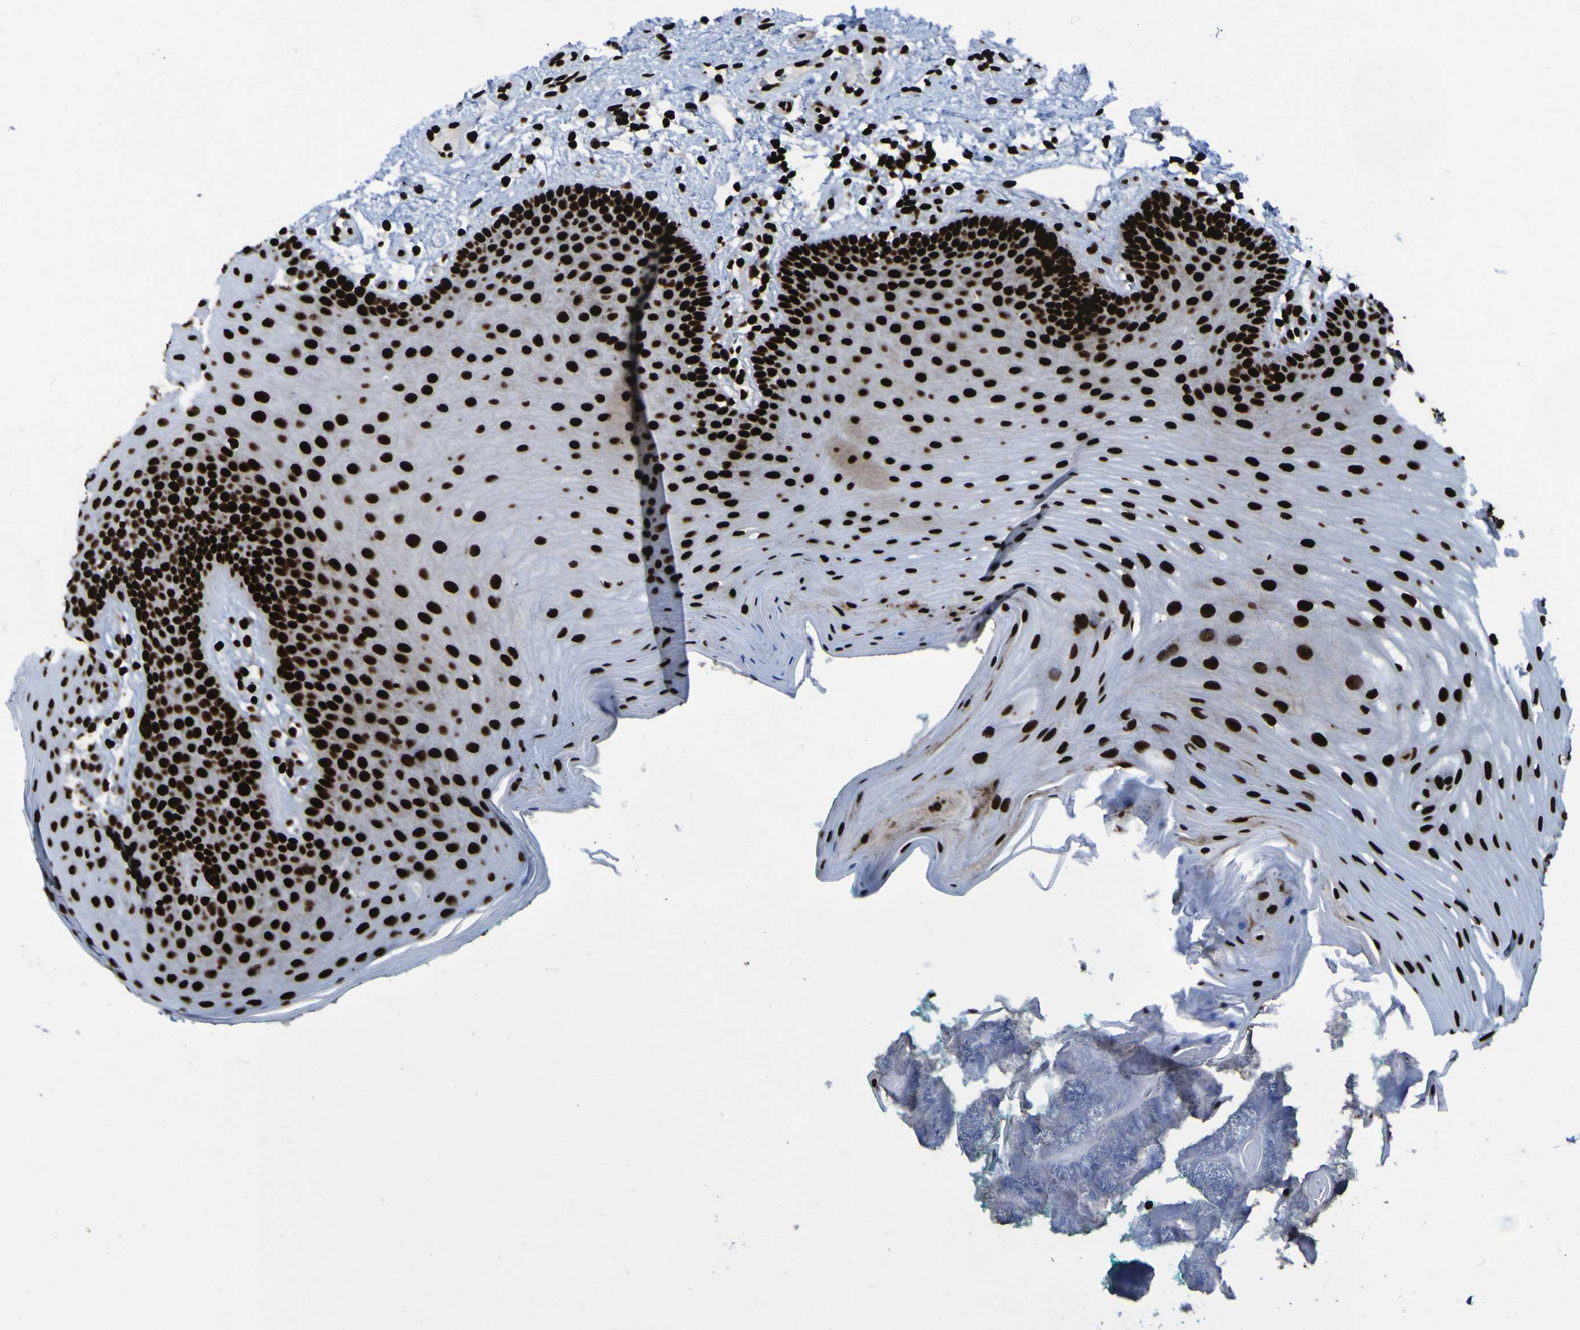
{"staining": {"intensity": "strong", "quantity": ">75%", "location": "nuclear"}, "tissue": "oral mucosa", "cell_type": "Squamous epithelial cells", "image_type": "normal", "snomed": [{"axis": "morphology", "description": "Normal tissue, NOS"}, {"axis": "topography", "description": "Skeletal muscle"}, {"axis": "topography", "description": "Oral tissue"}], "caption": "Strong nuclear protein staining is identified in approximately >75% of squamous epithelial cells in oral mucosa. (DAB IHC with brightfield microscopy, high magnification).", "gene": "NPM1", "patient": {"sex": "male", "age": 58}}